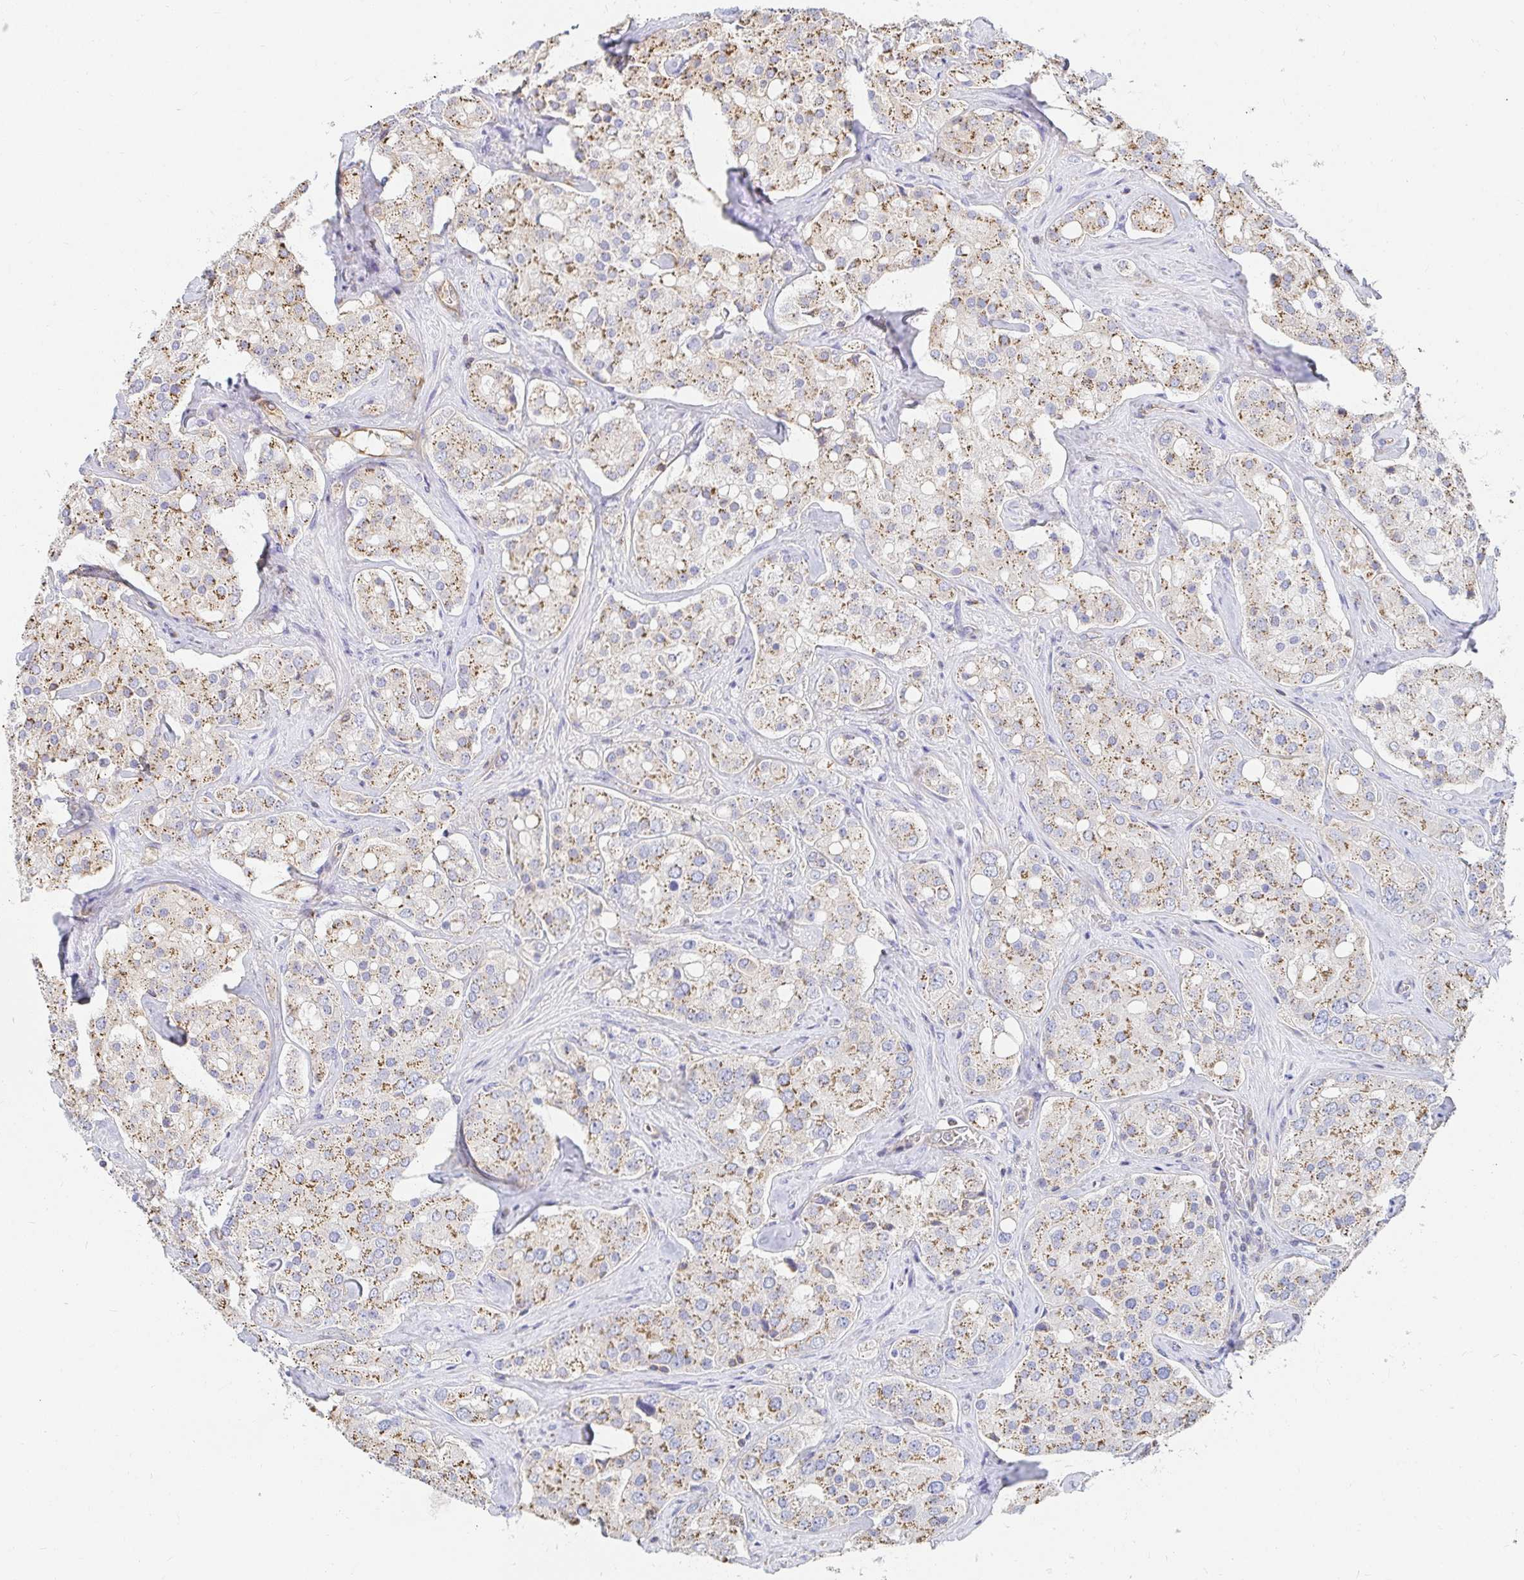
{"staining": {"intensity": "moderate", "quantity": "25%-75%", "location": "cytoplasmic/membranous"}, "tissue": "prostate cancer", "cell_type": "Tumor cells", "image_type": "cancer", "snomed": [{"axis": "morphology", "description": "Adenocarcinoma, High grade"}, {"axis": "topography", "description": "Prostate"}], "caption": "A micrograph of human prostate adenocarcinoma (high-grade) stained for a protein reveals moderate cytoplasmic/membranous brown staining in tumor cells.", "gene": "TSPAN19", "patient": {"sex": "male", "age": 67}}